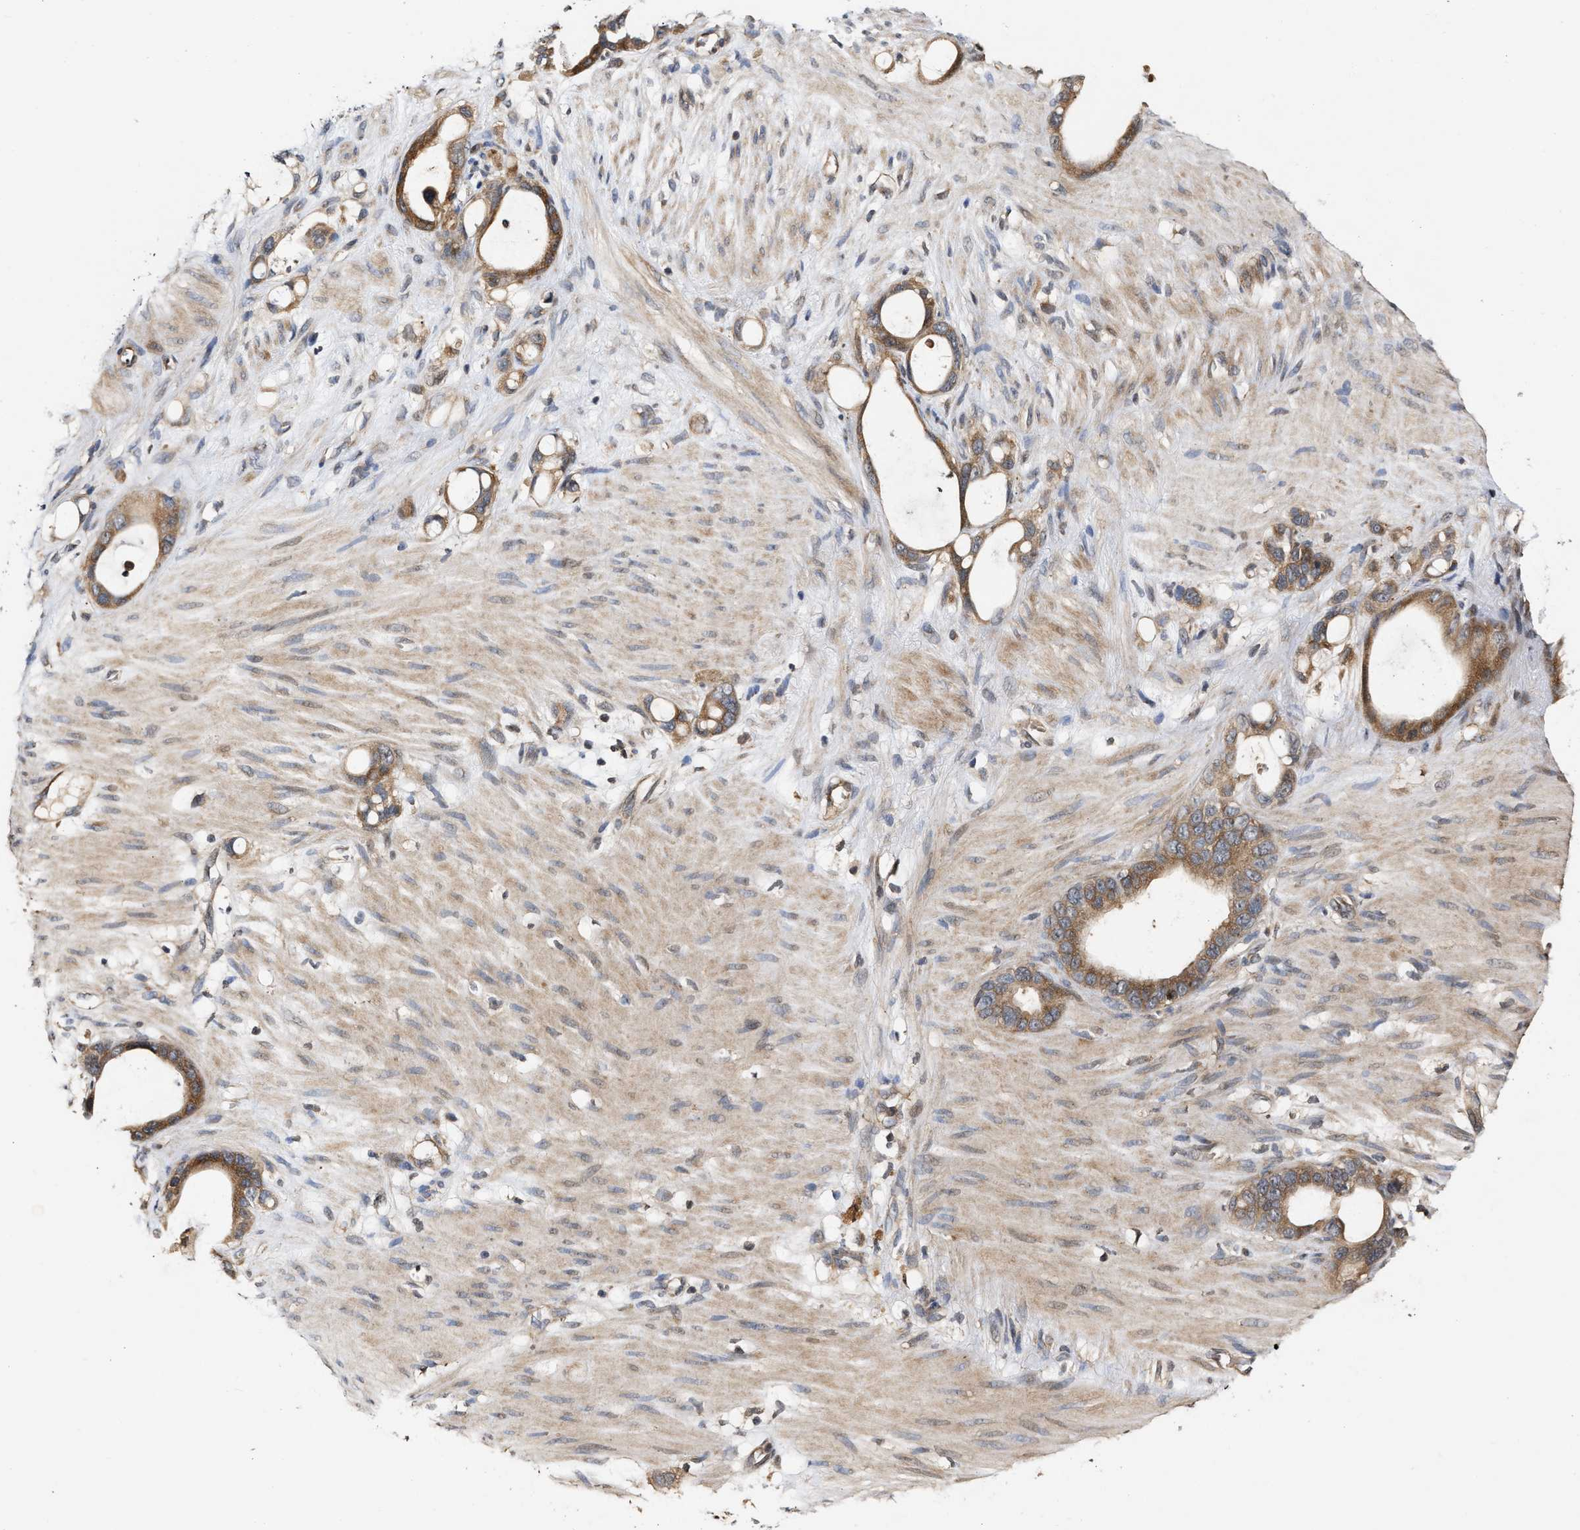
{"staining": {"intensity": "moderate", "quantity": ">75%", "location": "cytoplasmic/membranous"}, "tissue": "stomach cancer", "cell_type": "Tumor cells", "image_type": "cancer", "snomed": [{"axis": "morphology", "description": "Adenocarcinoma, NOS"}, {"axis": "topography", "description": "Stomach"}], "caption": "Stomach cancer (adenocarcinoma) tissue demonstrates moderate cytoplasmic/membranous positivity in approximately >75% of tumor cells", "gene": "SAR1A", "patient": {"sex": "female", "age": 75}}